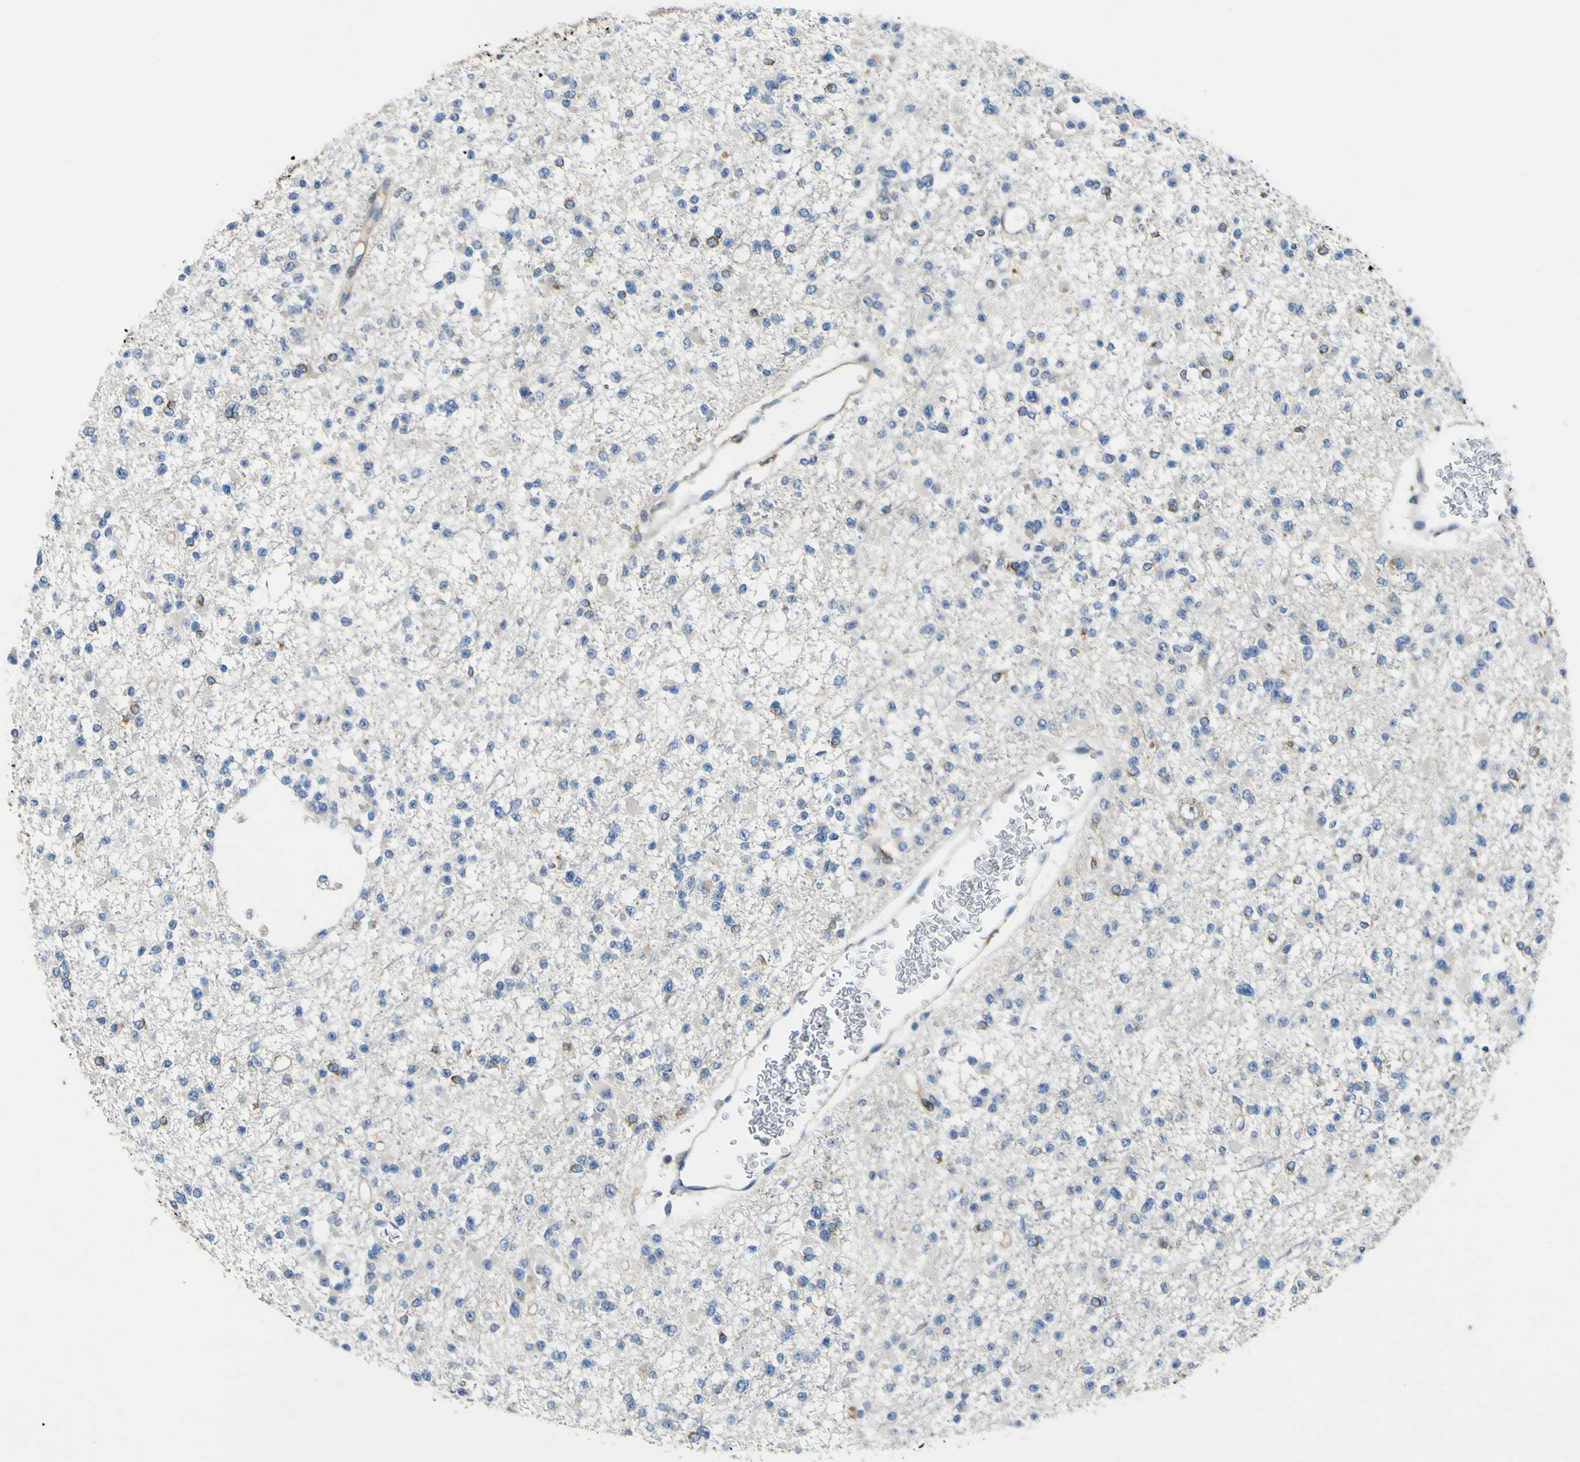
{"staining": {"intensity": "moderate", "quantity": "<25%", "location": "cytoplasmic/membranous,nuclear"}, "tissue": "glioma", "cell_type": "Tumor cells", "image_type": "cancer", "snomed": [{"axis": "morphology", "description": "Glioma, malignant, Low grade"}, {"axis": "topography", "description": "Brain"}], "caption": "DAB (3,3'-diaminobenzidine) immunohistochemical staining of glioma demonstrates moderate cytoplasmic/membranous and nuclear protein expression in approximately <25% of tumor cells.", "gene": "EML2", "patient": {"sex": "female", "age": 22}}